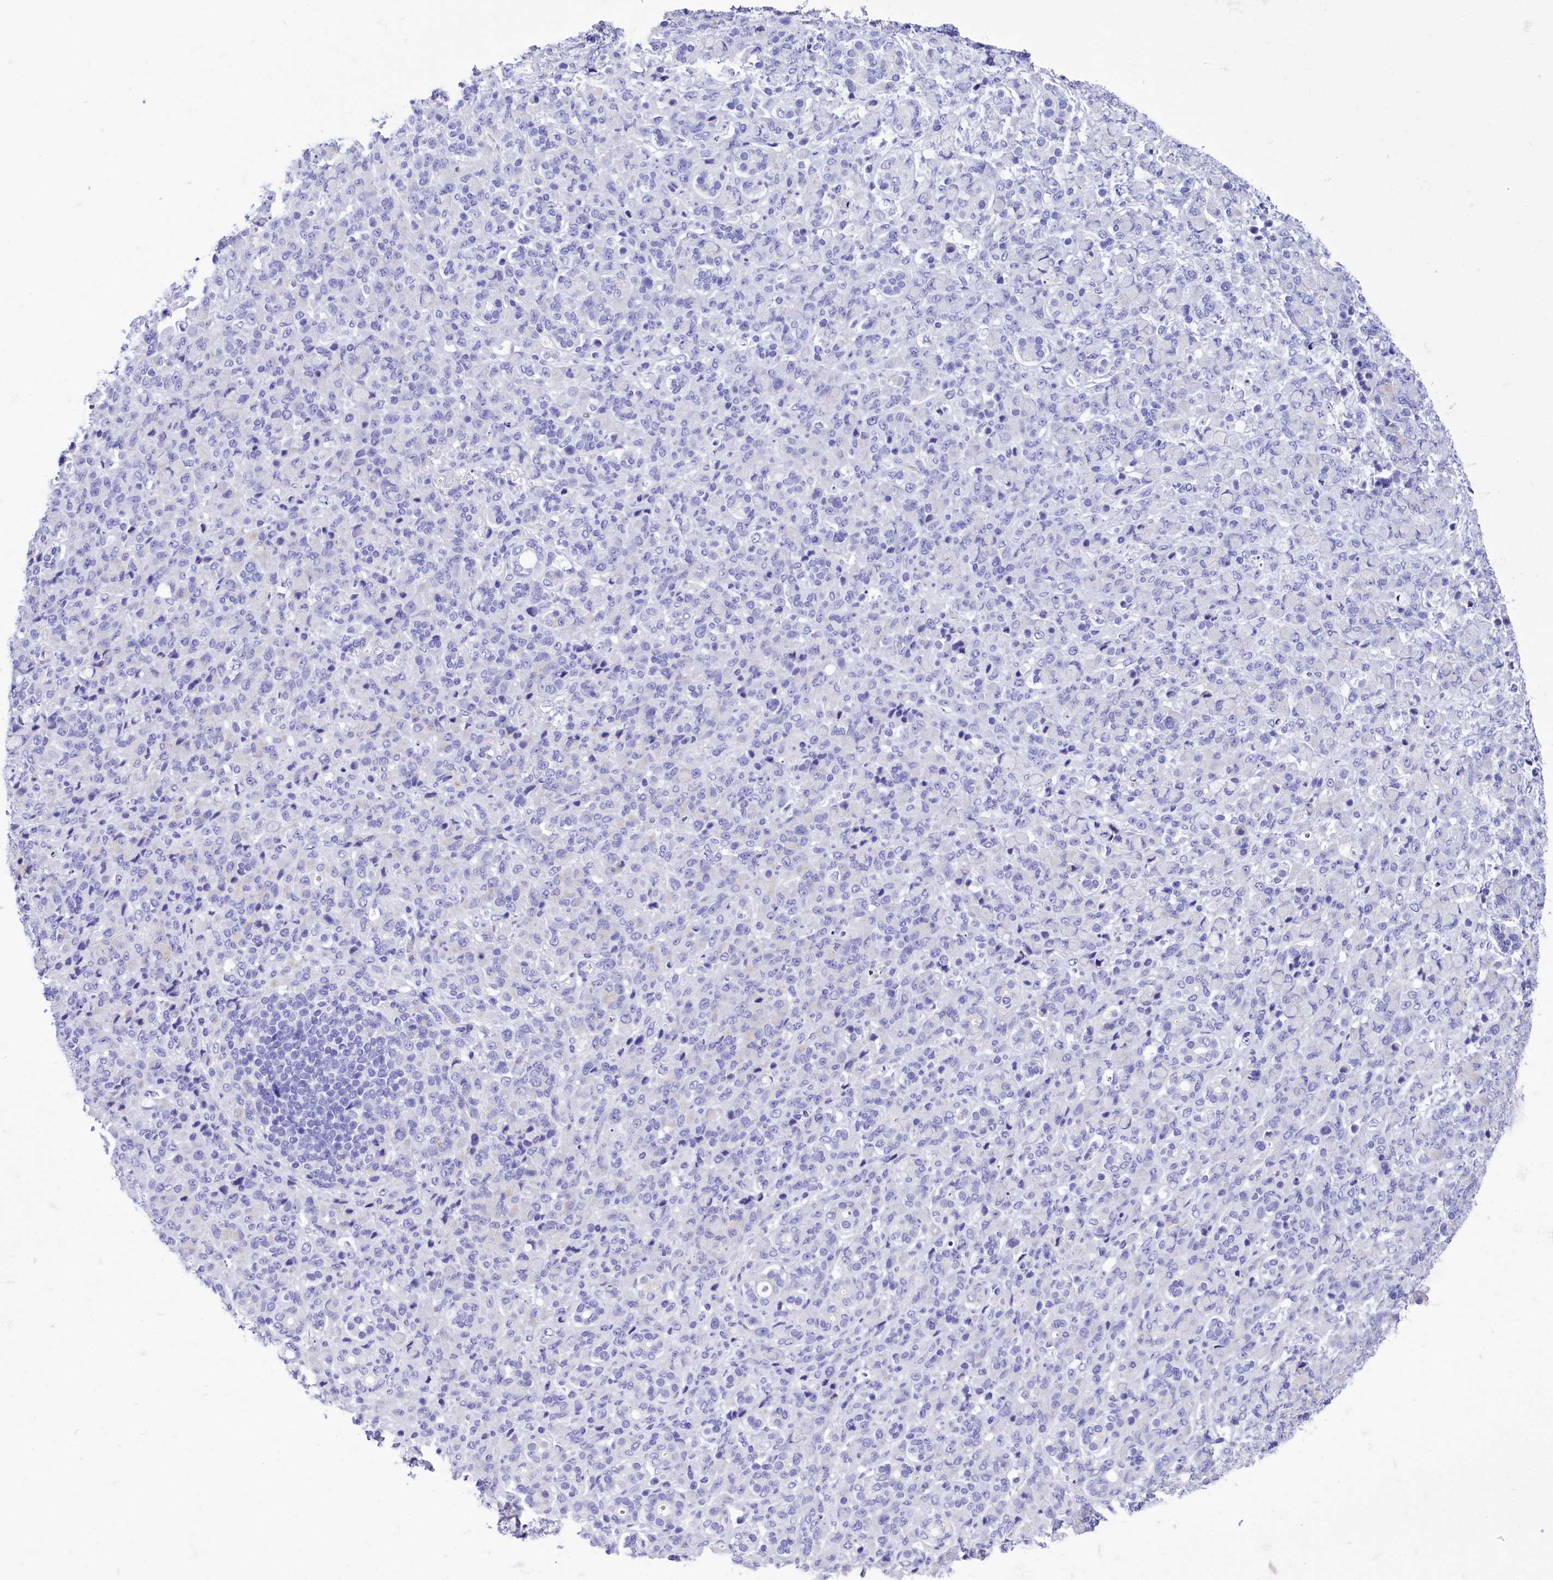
{"staining": {"intensity": "negative", "quantity": "none", "location": "none"}, "tissue": "stomach cancer", "cell_type": "Tumor cells", "image_type": "cancer", "snomed": [{"axis": "morphology", "description": "Adenocarcinoma, NOS"}, {"axis": "topography", "description": "Stomach"}], "caption": "The histopathology image reveals no staining of tumor cells in stomach cancer (adenocarcinoma).", "gene": "TTC36", "patient": {"sex": "female", "age": 79}}